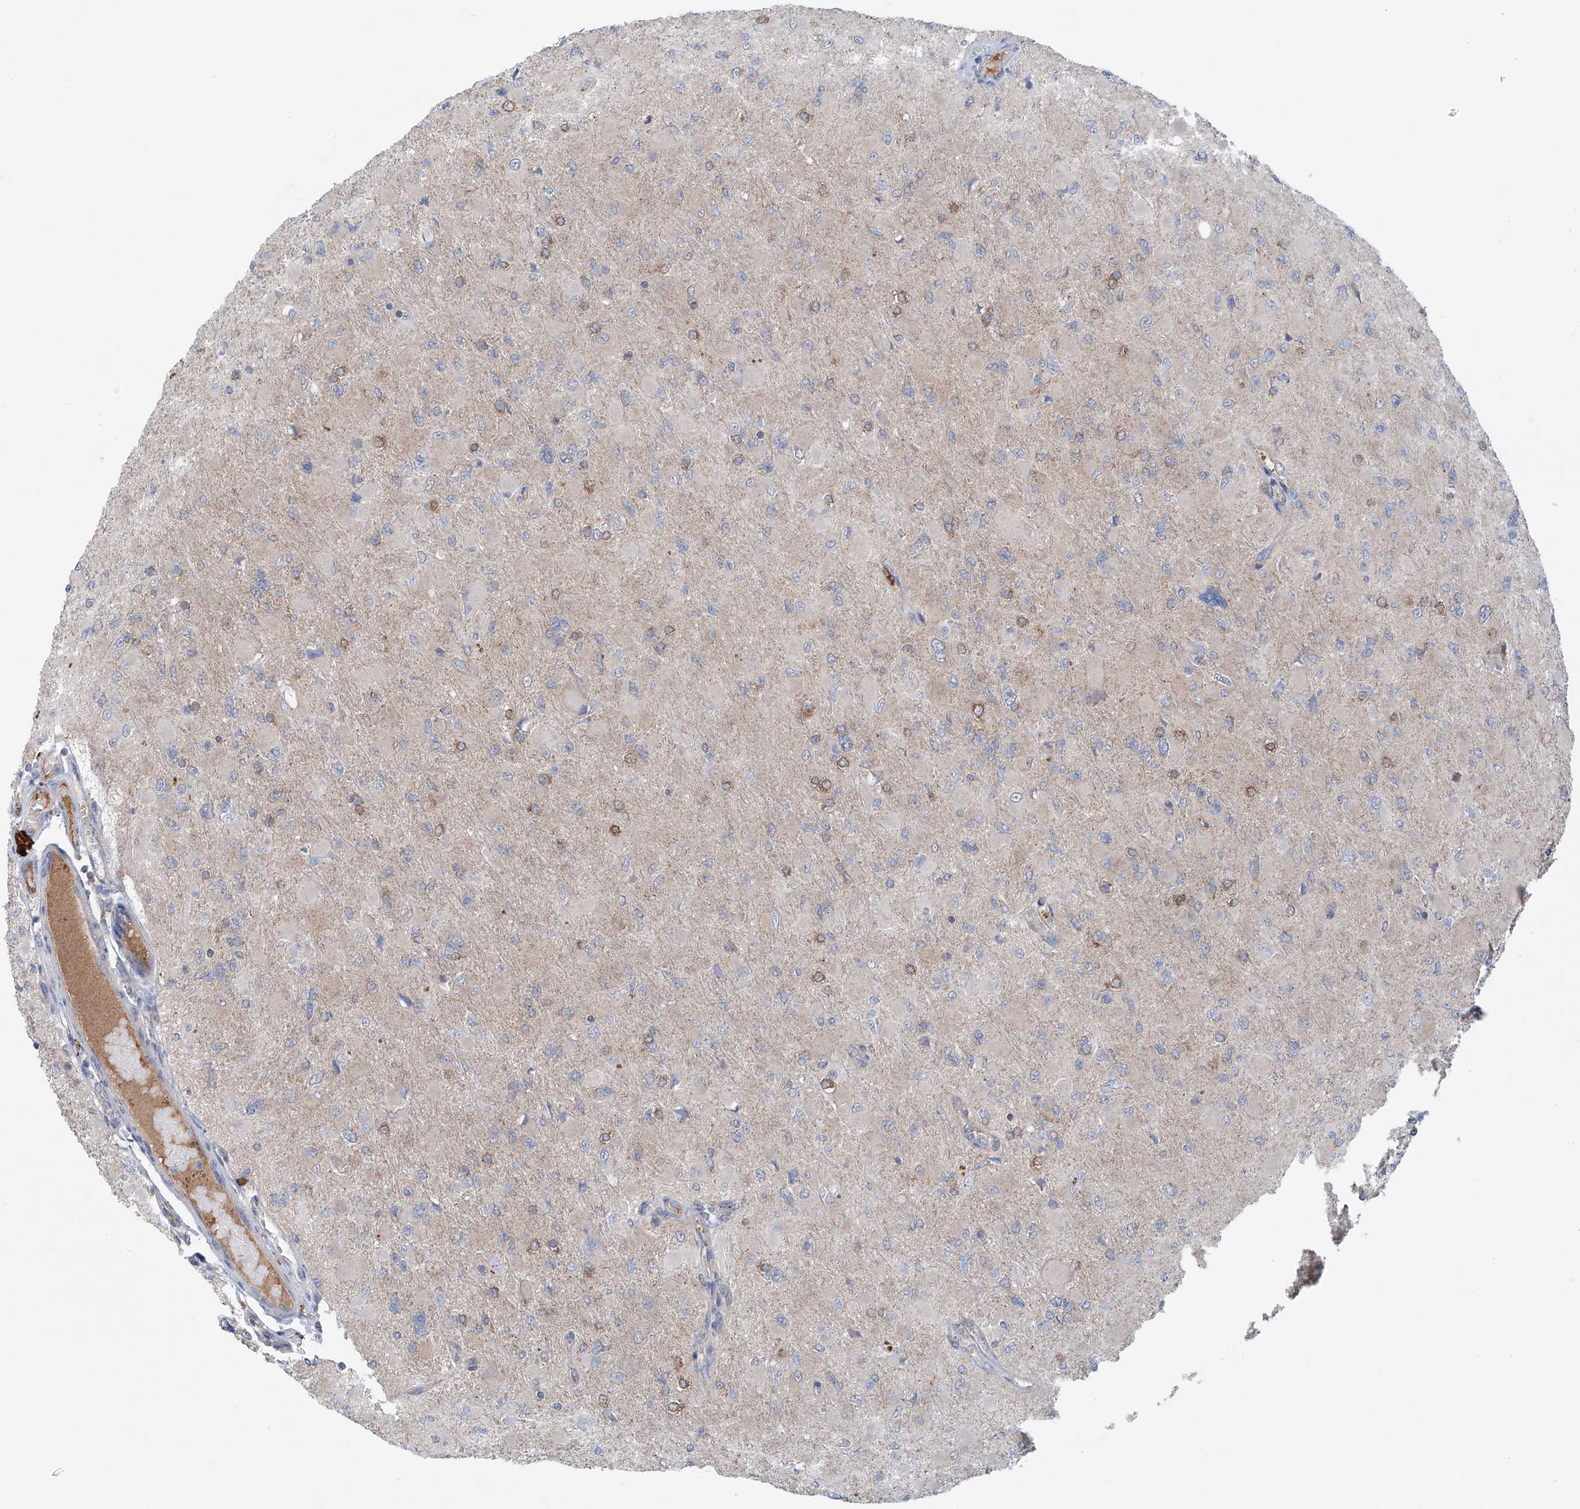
{"staining": {"intensity": "negative", "quantity": "none", "location": "none"}, "tissue": "glioma", "cell_type": "Tumor cells", "image_type": "cancer", "snomed": [{"axis": "morphology", "description": "Glioma, malignant, High grade"}, {"axis": "topography", "description": "Cerebral cortex"}], "caption": "IHC of human glioma reveals no staining in tumor cells.", "gene": "SIX4", "patient": {"sex": "female", "age": 36}}